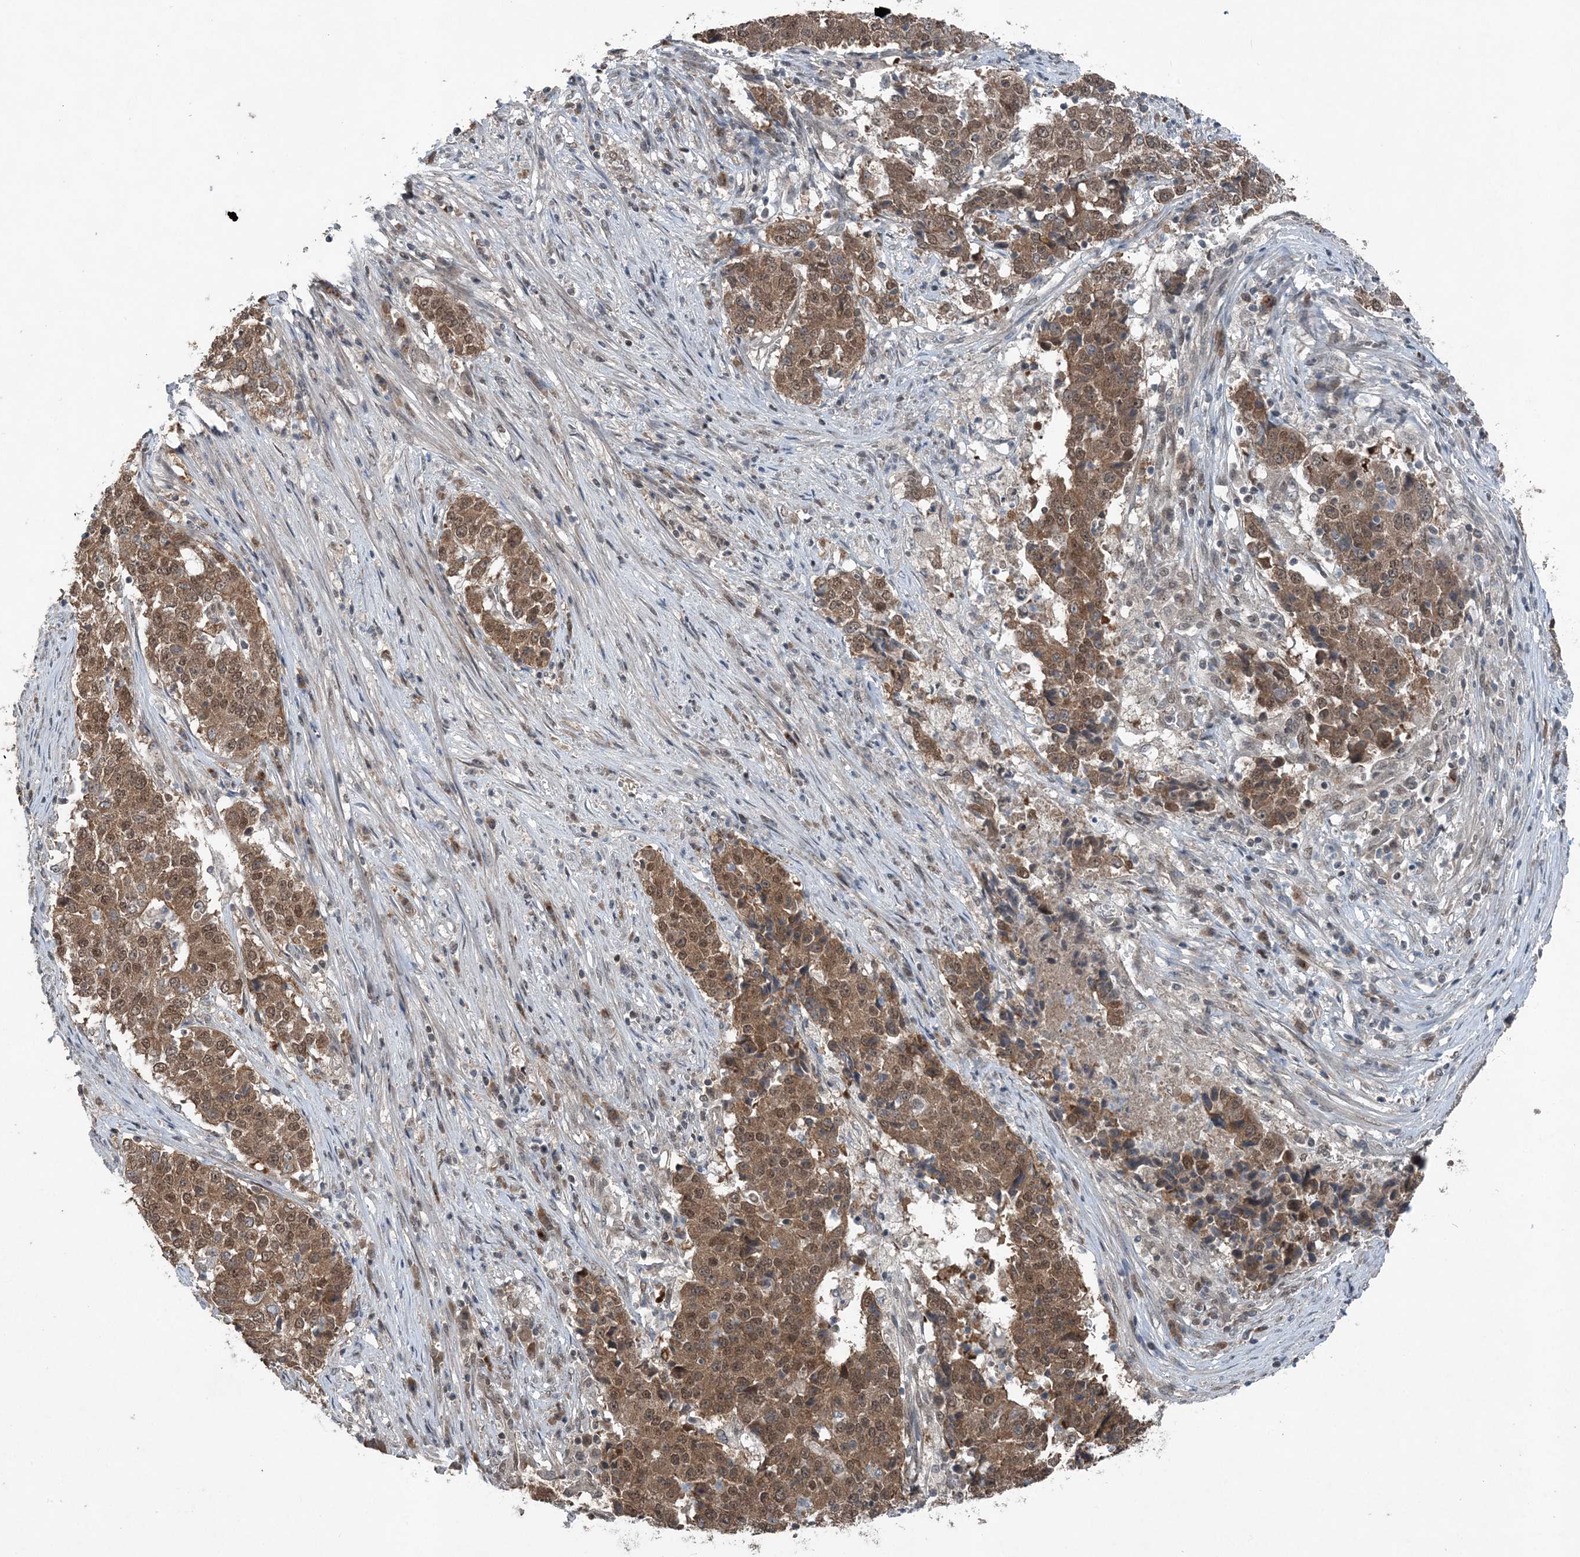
{"staining": {"intensity": "moderate", "quantity": ">75%", "location": "cytoplasmic/membranous,nuclear"}, "tissue": "stomach cancer", "cell_type": "Tumor cells", "image_type": "cancer", "snomed": [{"axis": "morphology", "description": "Adenocarcinoma, NOS"}, {"axis": "topography", "description": "Stomach"}], "caption": "Brown immunohistochemical staining in human stomach cancer demonstrates moderate cytoplasmic/membranous and nuclear positivity in approximately >75% of tumor cells. (brown staining indicates protein expression, while blue staining denotes nuclei).", "gene": "QTRT2", "patient": {"sex": "male", "age": 59}}